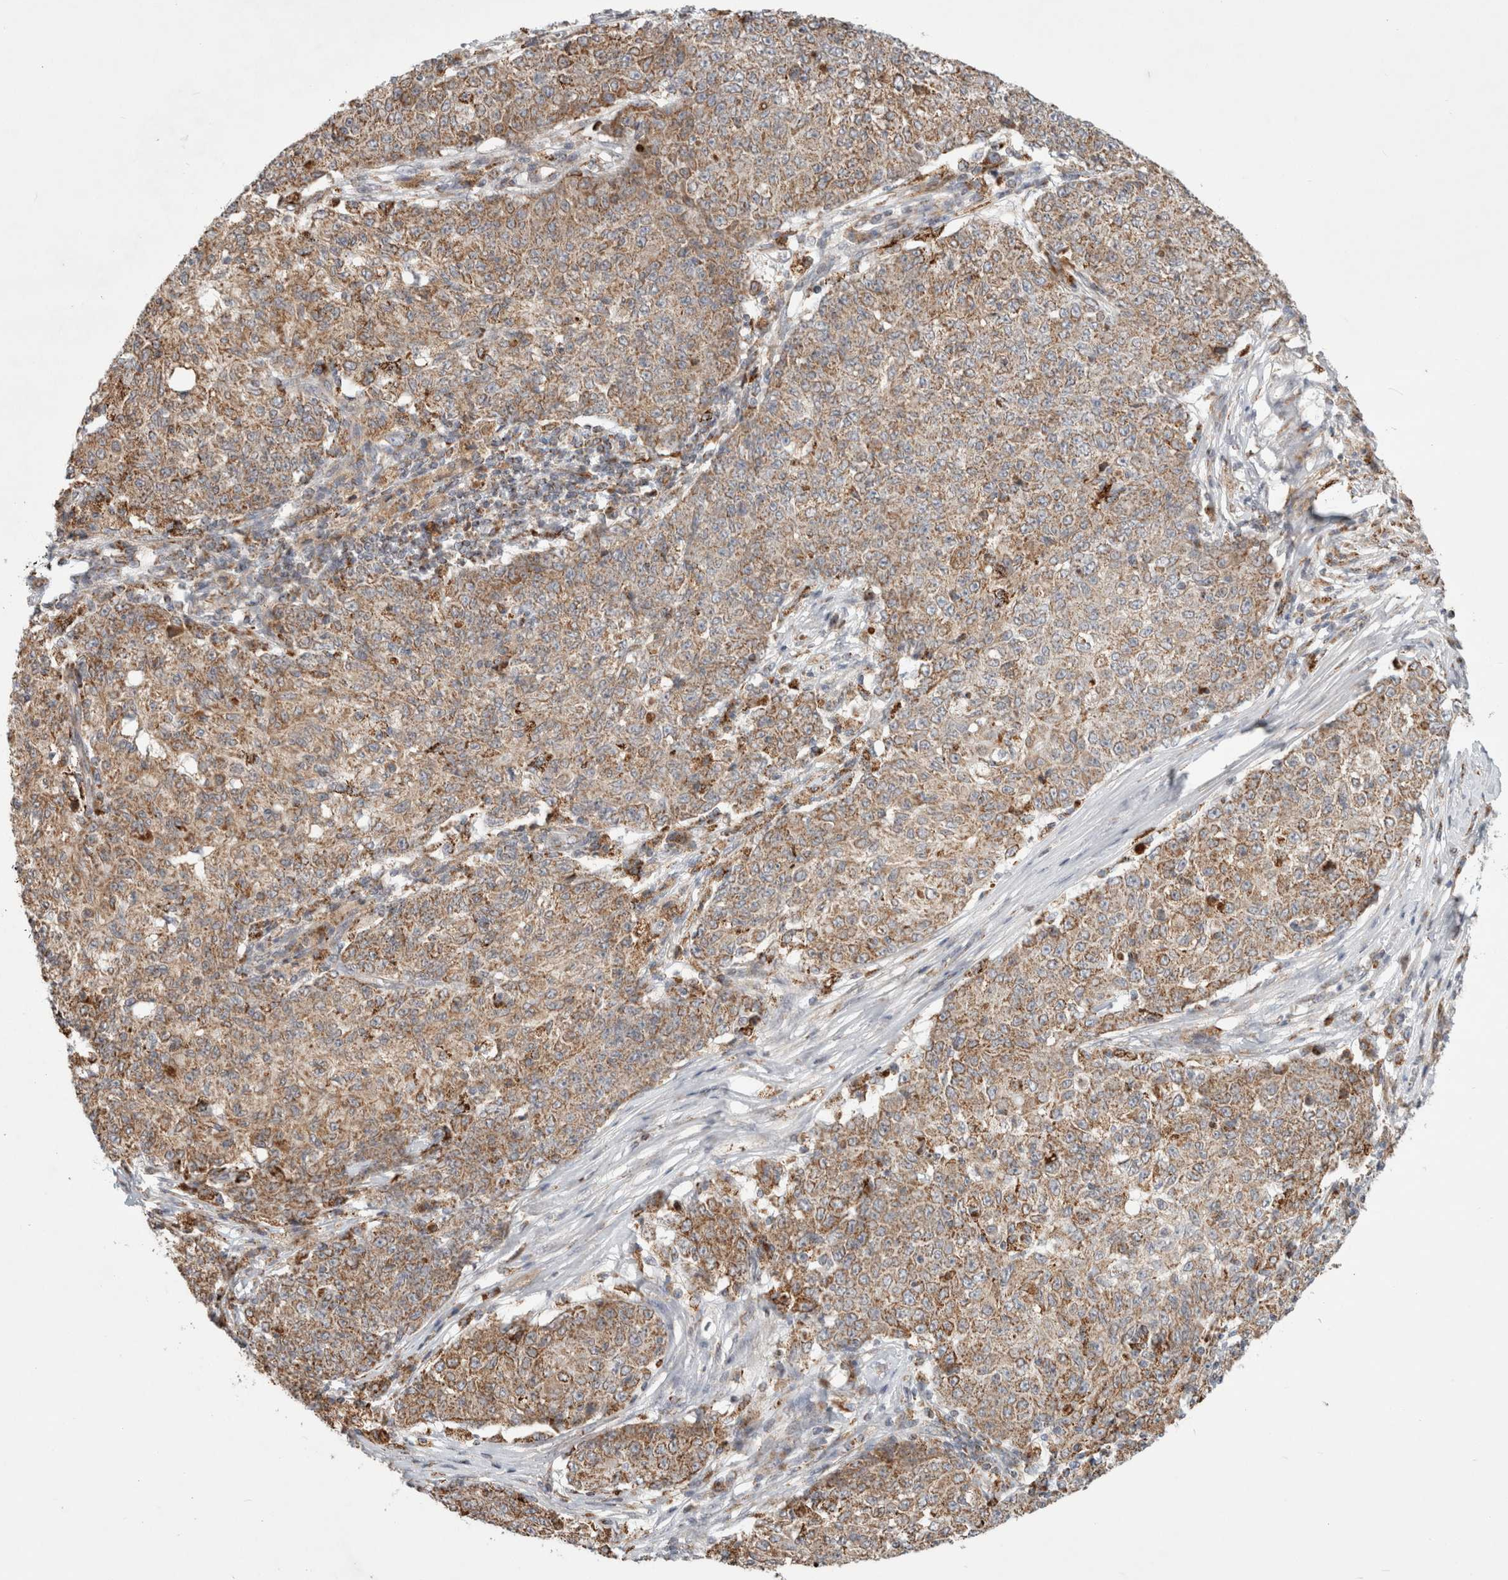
{"staining": {"intensity": "moderate", "quantity": ">75%", "location": "cytoplasmic/membranous"}, "tissue": "ovarian cancer", "cell_type": "Tumor cells", "image_type": "cancer", "snomed": [{"axis": "morphology", "description": "Carcinoma, endometroid"}, {"axis": "topography", "description": "Ovary"}], "caption": "A photomicrograph of human endometroid carcinoma (ovarian) stained for a protein shows moderate cytoplasmic/membranous brown staining in tumor cells.", "gene": "HROB", "patient": {"sex": "female", "age": 42}}